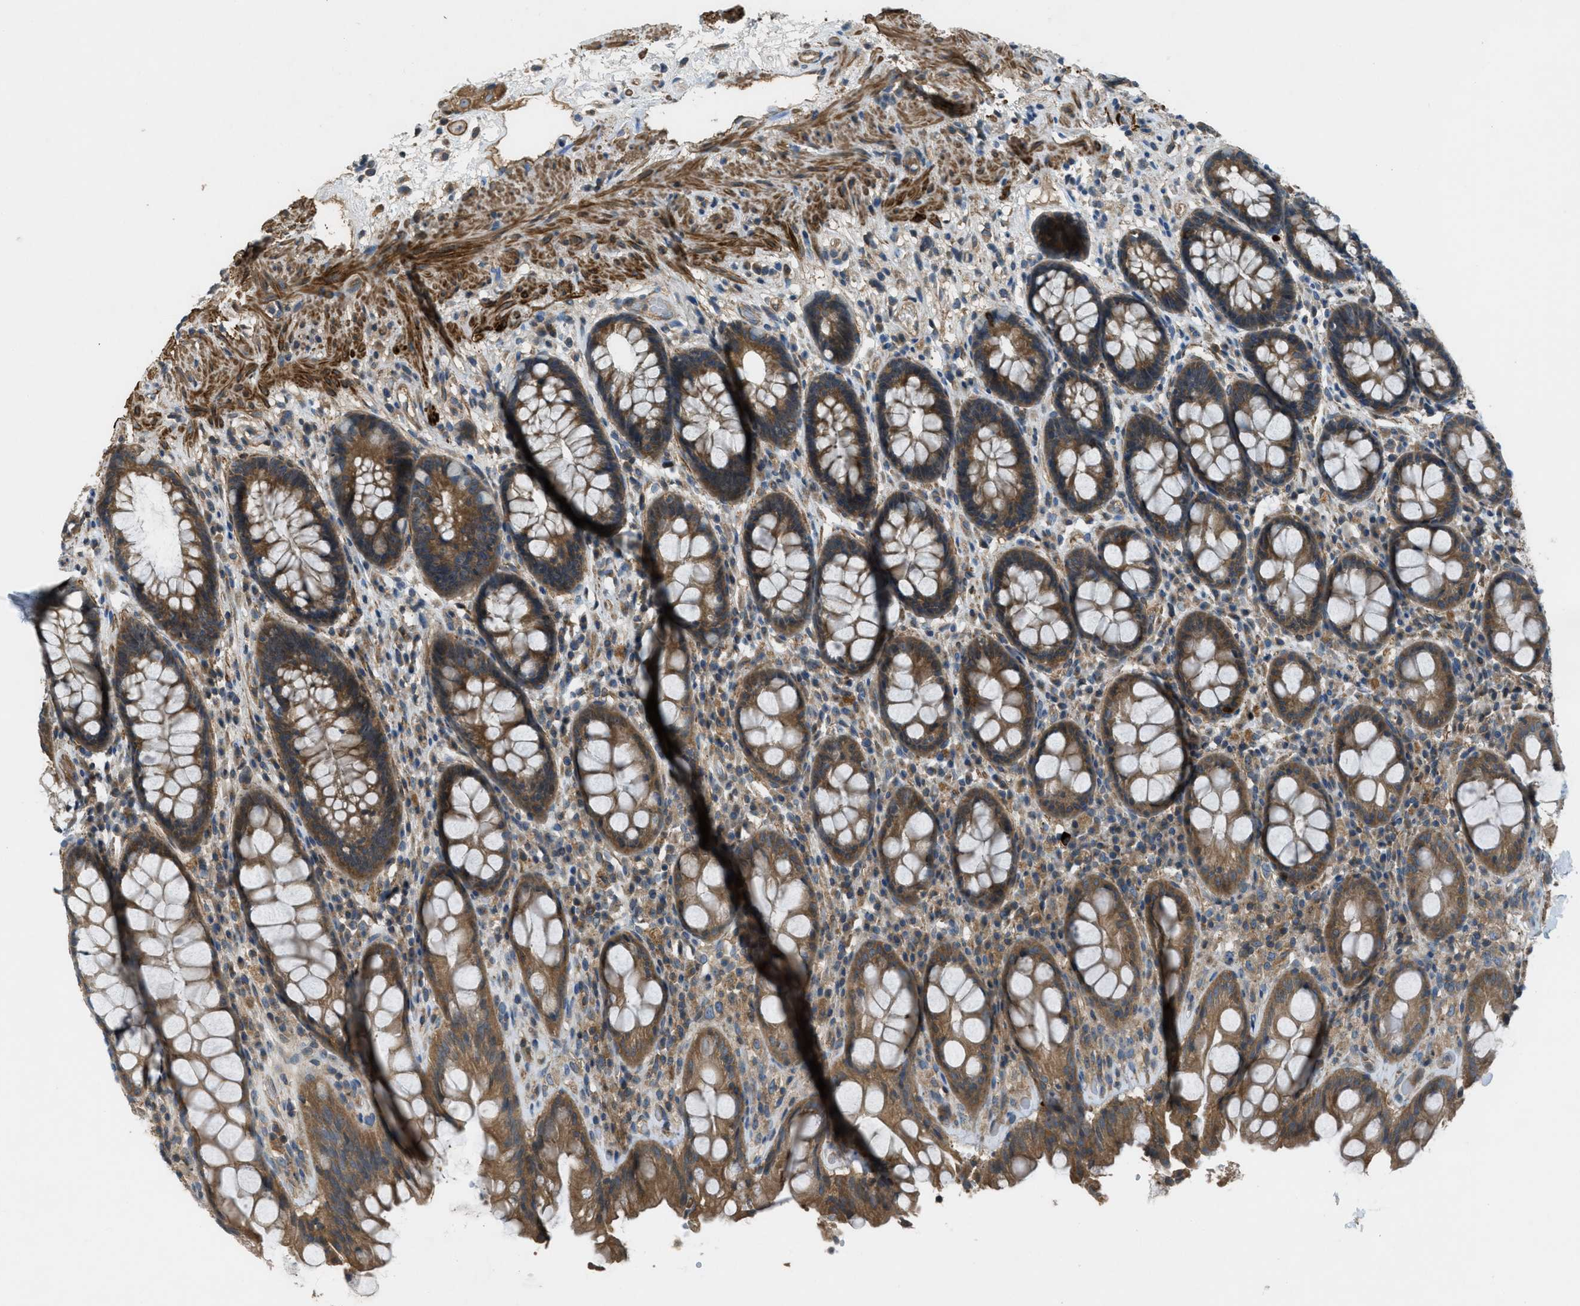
{"staining": {"intensity": "moderate", "quantity": ">75%", "location": "cytoplasmic/membranous"}, "tissue": "rectum", "cell_type": "Glandular cells", "image_type": "normal", "snomed": [{"axis": "morphology", "description": "Normal tissue, NOS"}, {"axis": "topography", "description": "Rectum"}], "caption": "A histopathology image of rectum stained for a protein shows moderate cytoplasmic/membranous brown staining in glandular cells. Using DAB (brown) and hematoxylin (blue) stains, captured at high magnification using brightfield microscopy.", "gene": "VEZT", "patient": {"sex": "male", "age": 64}}